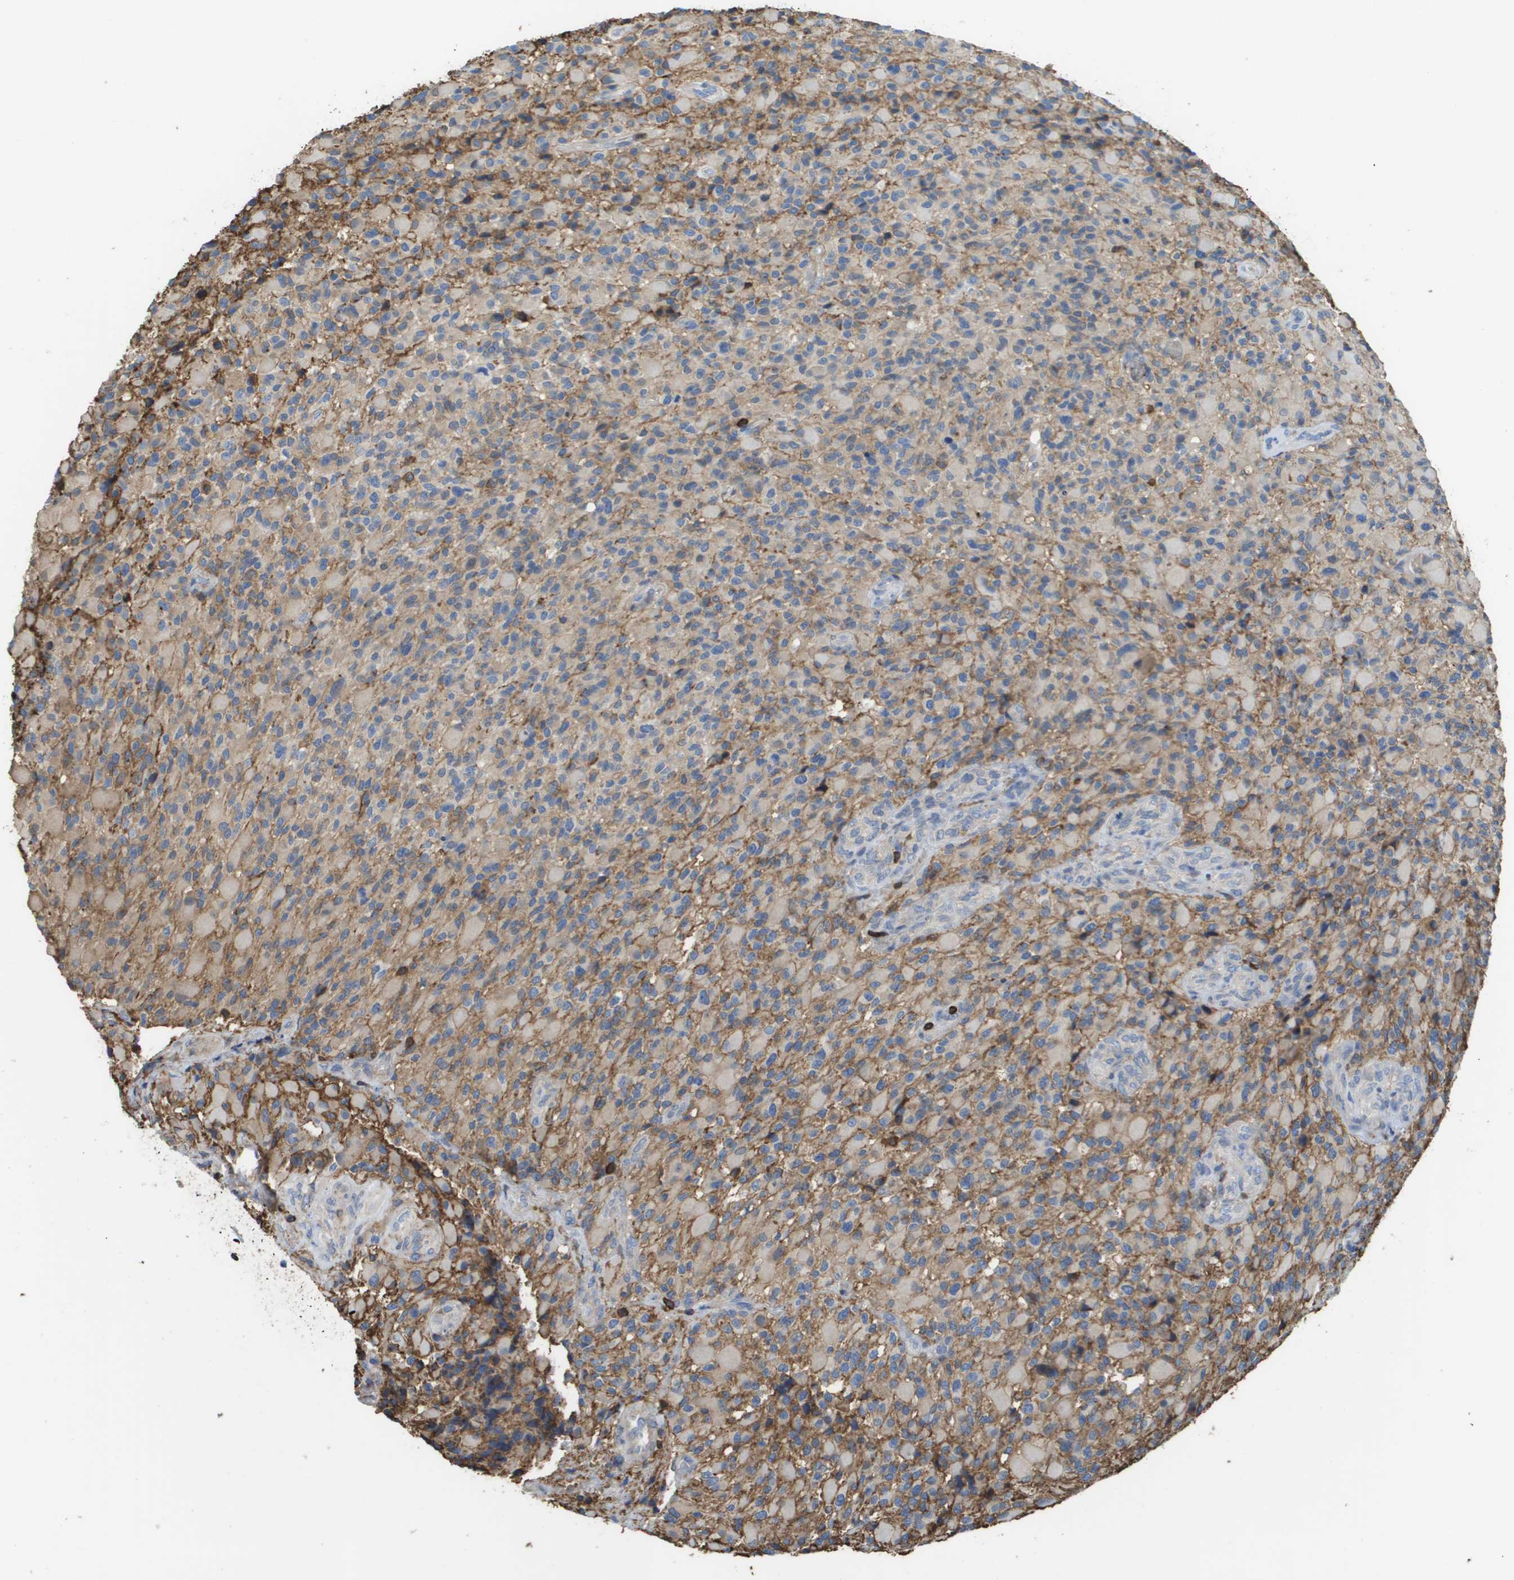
{"staining": {"intensity": "moderate", "quantity": "25%-75%", "location": "cytoplasmic/membranous"}, "tissue": "glioma", "cell_type": "Tumor cells", "image_type": "cancer", "snomed": [{"axis": "morphology", "description": "Glioma, malignant, High grade"}, {"axis": "topography", "description": "Brain"}], "caption": "The micrograph exhibits a brown stain indicating the presence of a protein in the cytoplasmic/membranous of tumor cells in malignant glioma (high-grade). Using DAB (3,3'-diaminobenzidine) (brown) and hematoxylin (blue) stains, captured at high magnification using brightfield microscopy.", "gene": "PASK", "patient": {"sex": "male", "age": 71}}